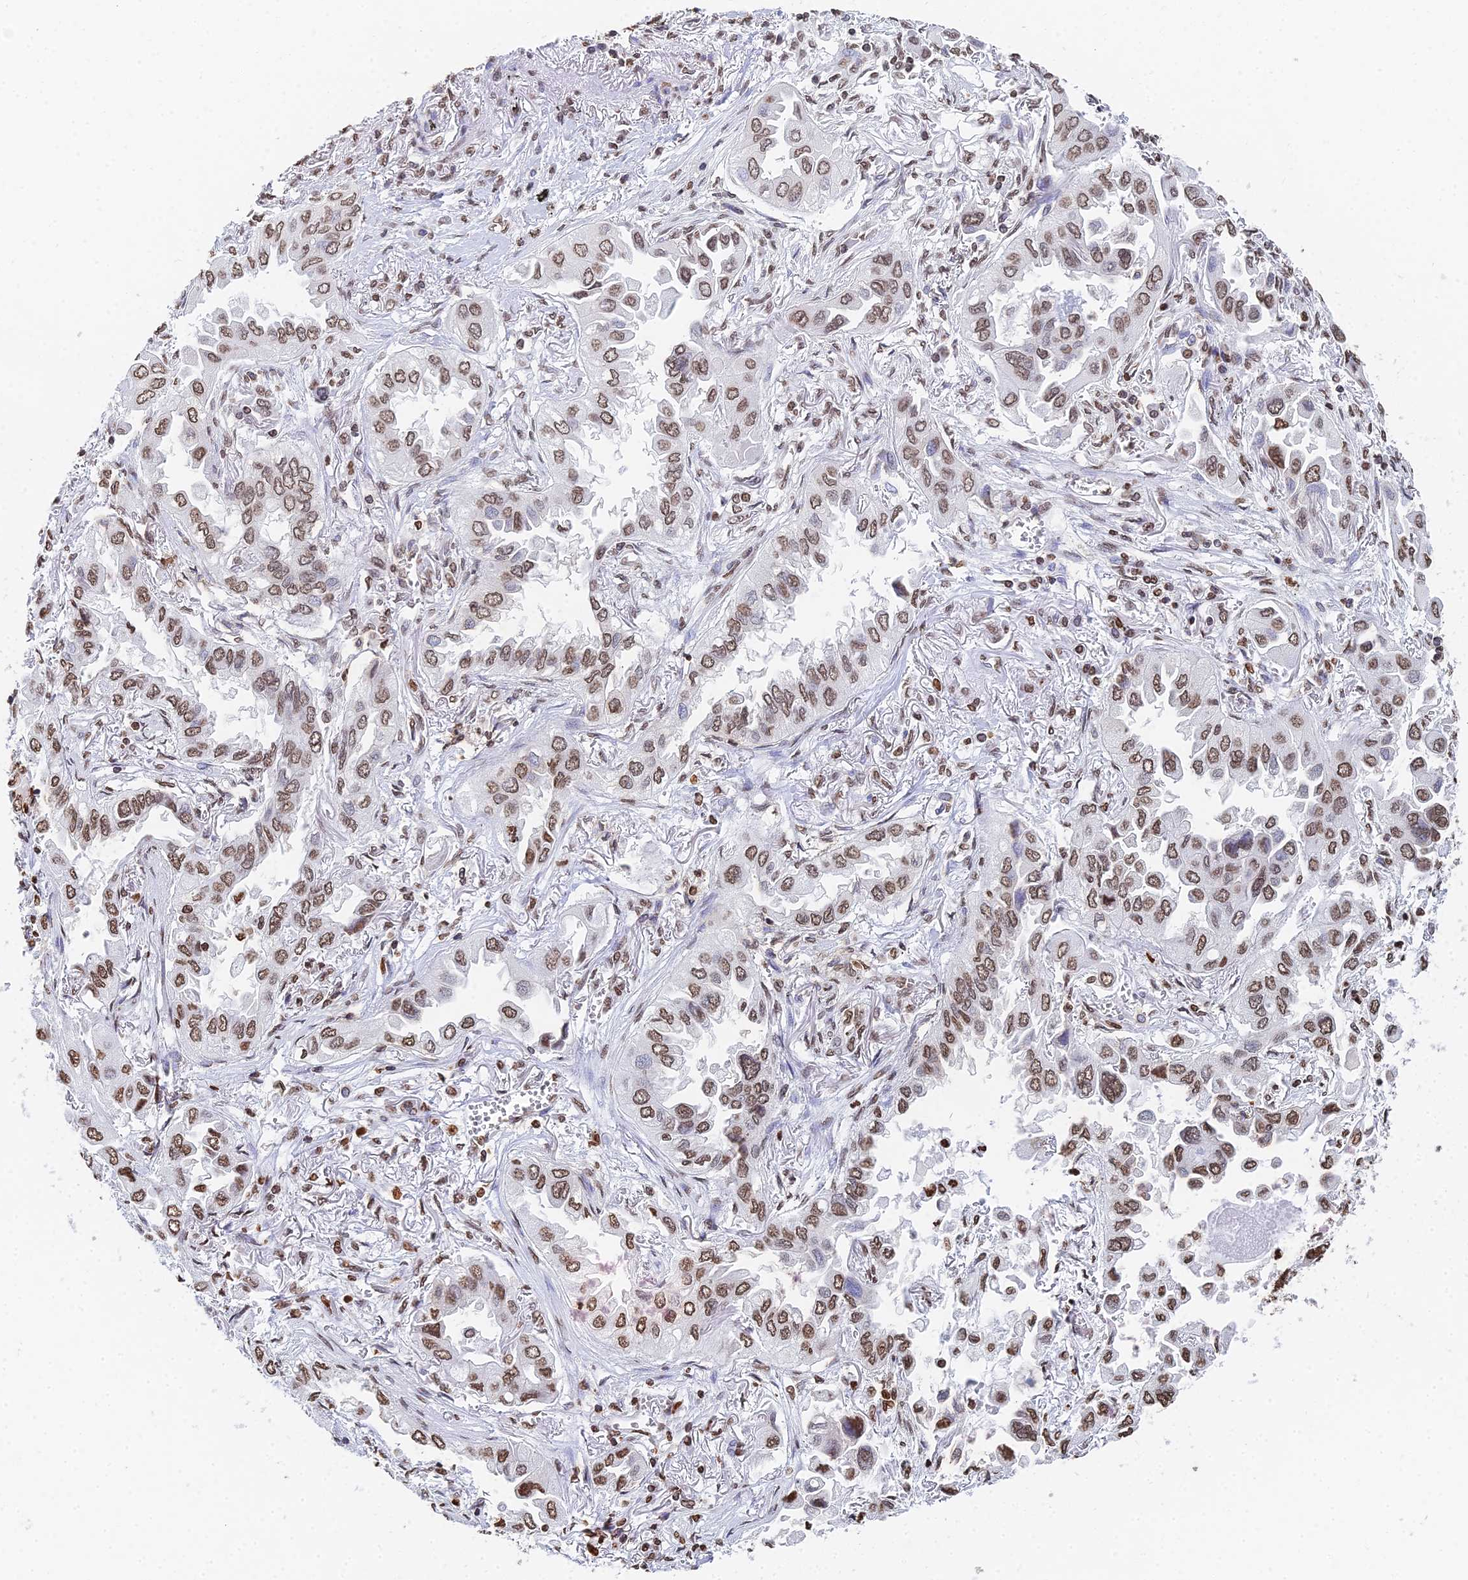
{"staining": {"intensity": "moderate", "quantity": ">75%", "location": "nuclear"}, "tissue": "lung cancer", "cell_type": "Tumor cells", "image_type": "cancer", "snomed": [{"axis": "morphology", "description": "Adenocarcinoma, NOS"}, {"axis": "topography", "description": "Lung"}], "caption": "Human adenocarcinoma (lung) stained with a protein marker displays moderate staining in tumor cells.", "gene": "GBP3", "patient": {"sex": "female", "age": 76}}